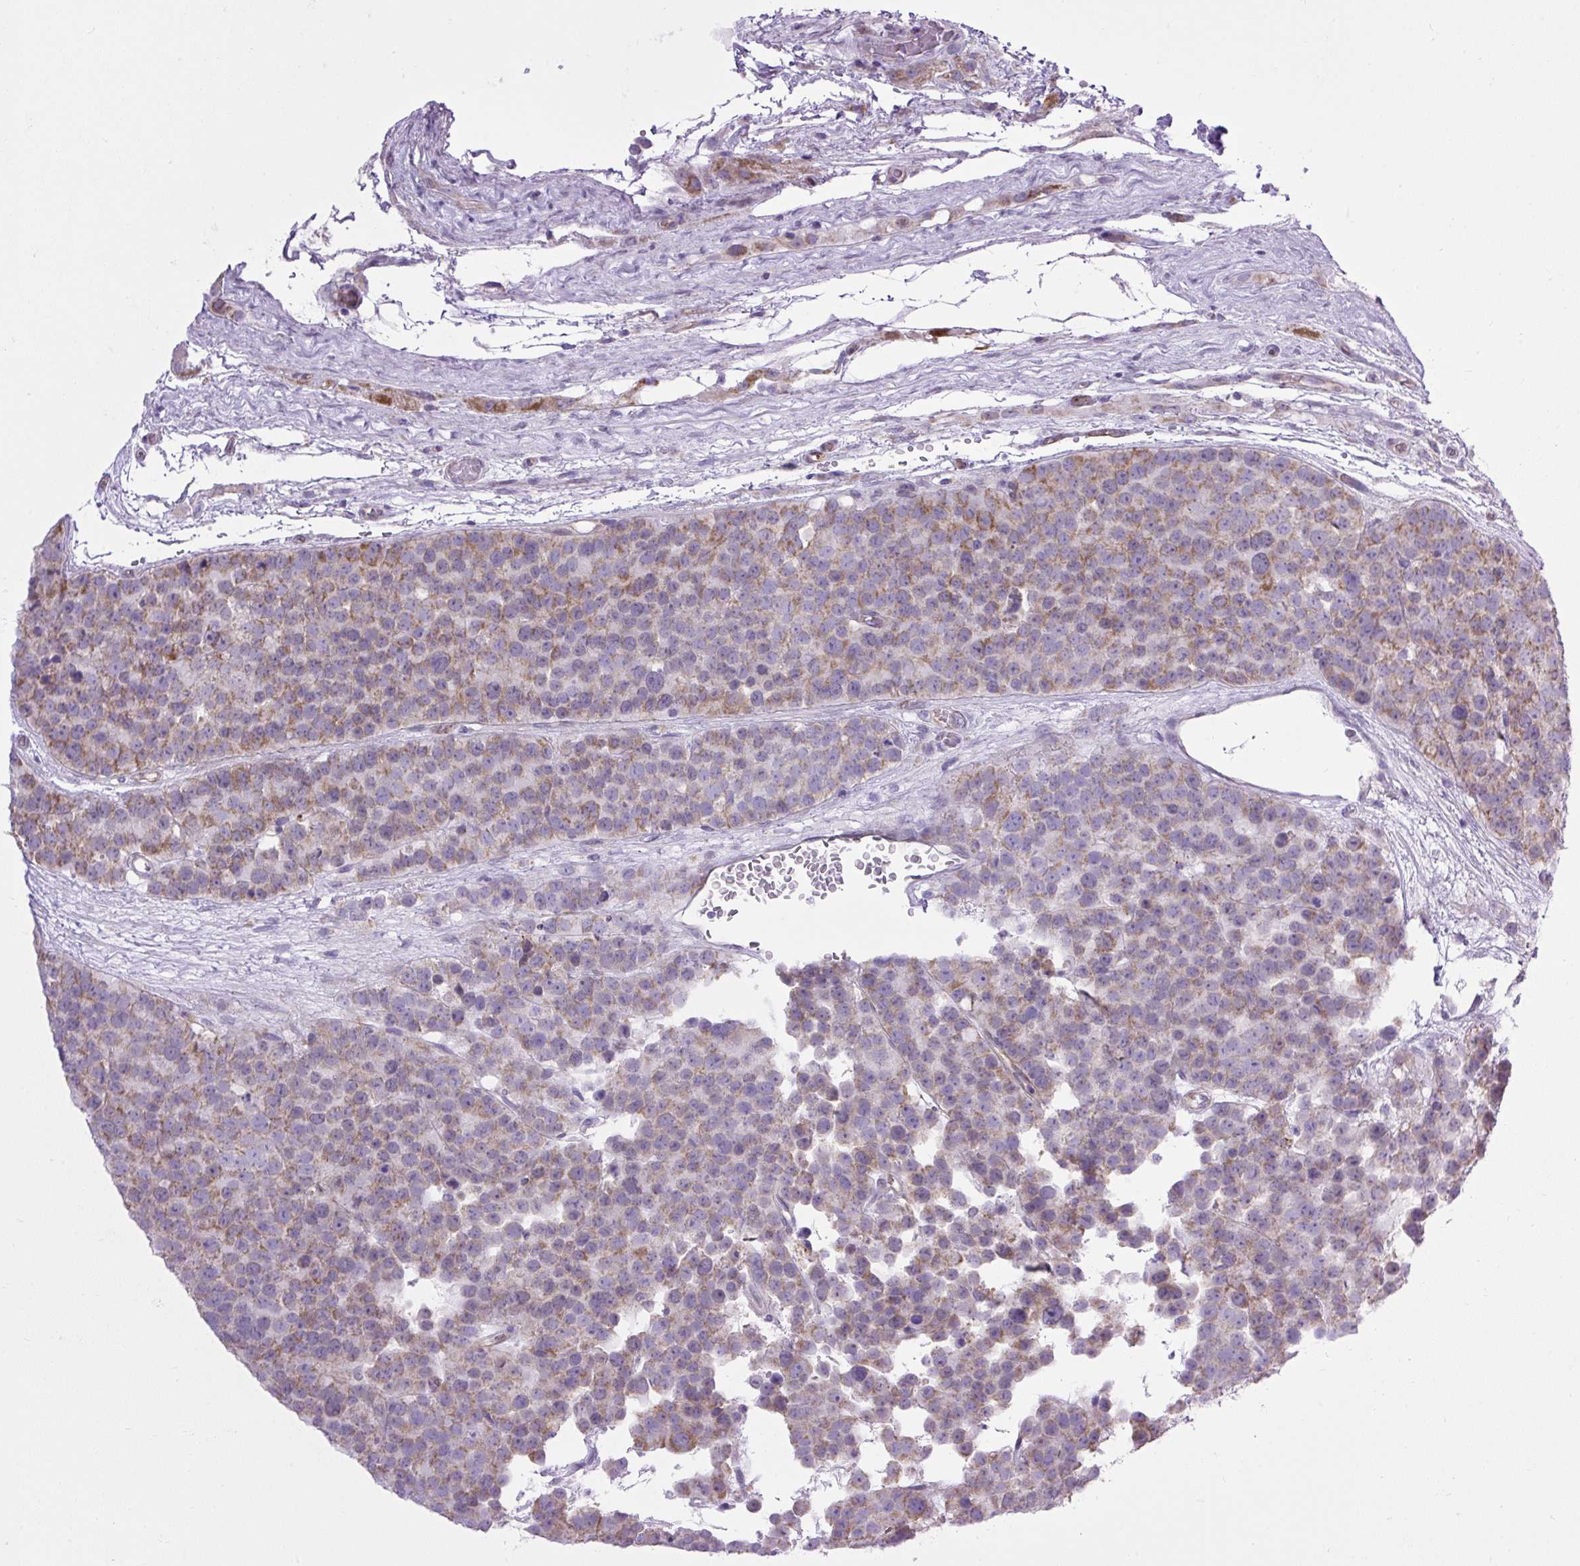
{"staining": {"intensity": "moderate", "quantity": "25%-75%", "location": "cytoplasmic/membranous"}, "tissue": "testis cancer", "cell_type": "Tumor cells", "image_type": "cancer", "snomed": [{"axis": "morphology", "description": "Seminoma, NOS"}, {"axis": "topography", "description": "Testis"}], "caption": "Testis seminoma was stained to show a protein in brown. There is medium levels of moderate cytoplasmic/membranous positivity in about 25%-75% of tumor cells.", "gene": "RNASE10", "patient": {"sex": "male", "age": 71}}